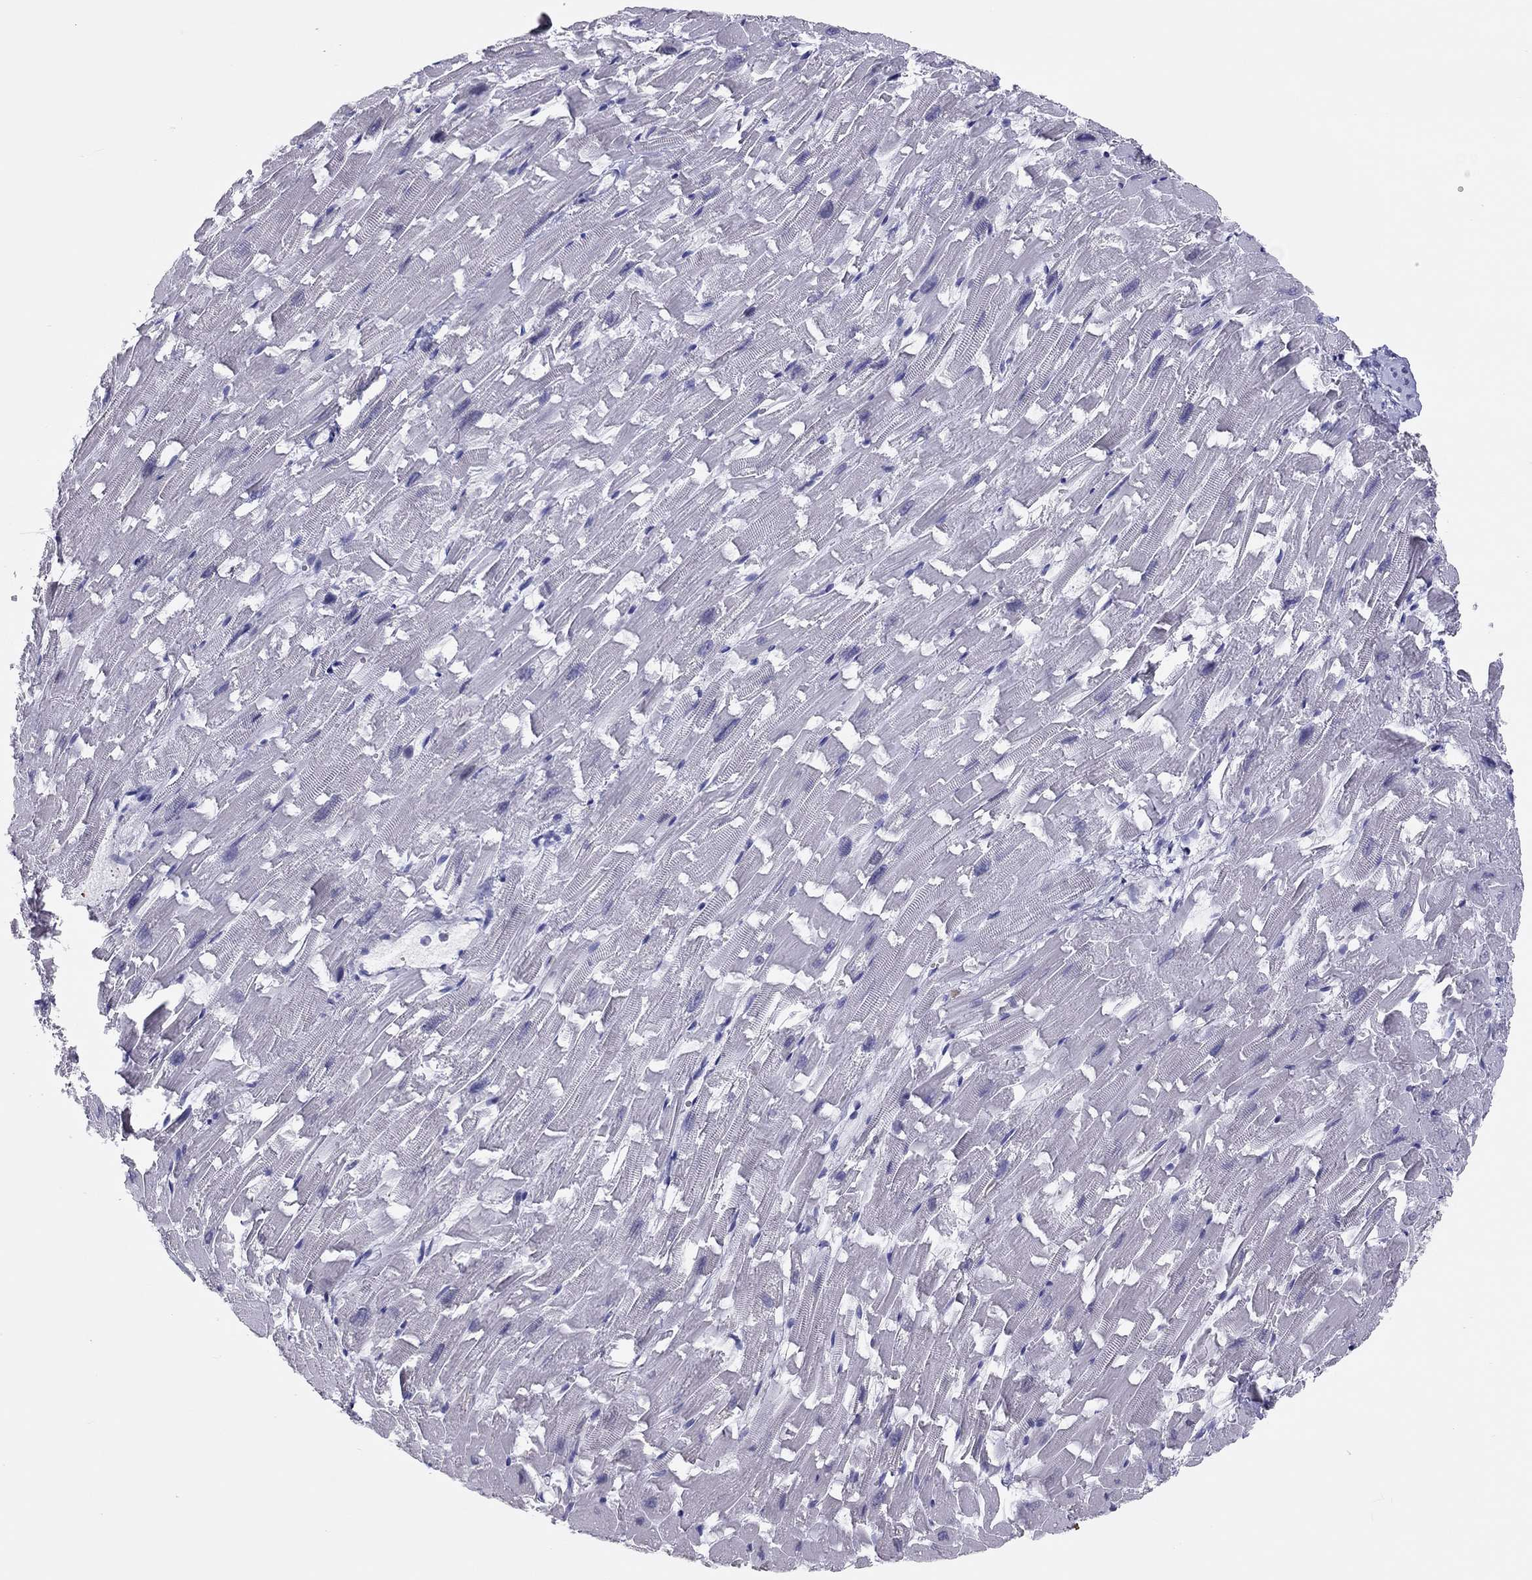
{"staining": {"intensity": "negative", "quantity": "none", "location": "none"}, "tissue": "heart muscle", "cell_type": "Cardiomyocytes", "image_type": "normal", "snomed": [{"axis": "morphology", "description": "Normal tissue, NOS"}, {"axis": "topography", "description": "Heart"}], "caption": "Micrograph shows no protein positivity in cardiomyocytes of benign heart muscle. (Stains: DAB (3,3'-diaminobenzidine) immunohistochemistry with hematoxylin counter stain, Microscopy: brightfield microscopy at high magnification).", "gene": "ADORA2A", "patient": {"sex": "female", "age": 64}}